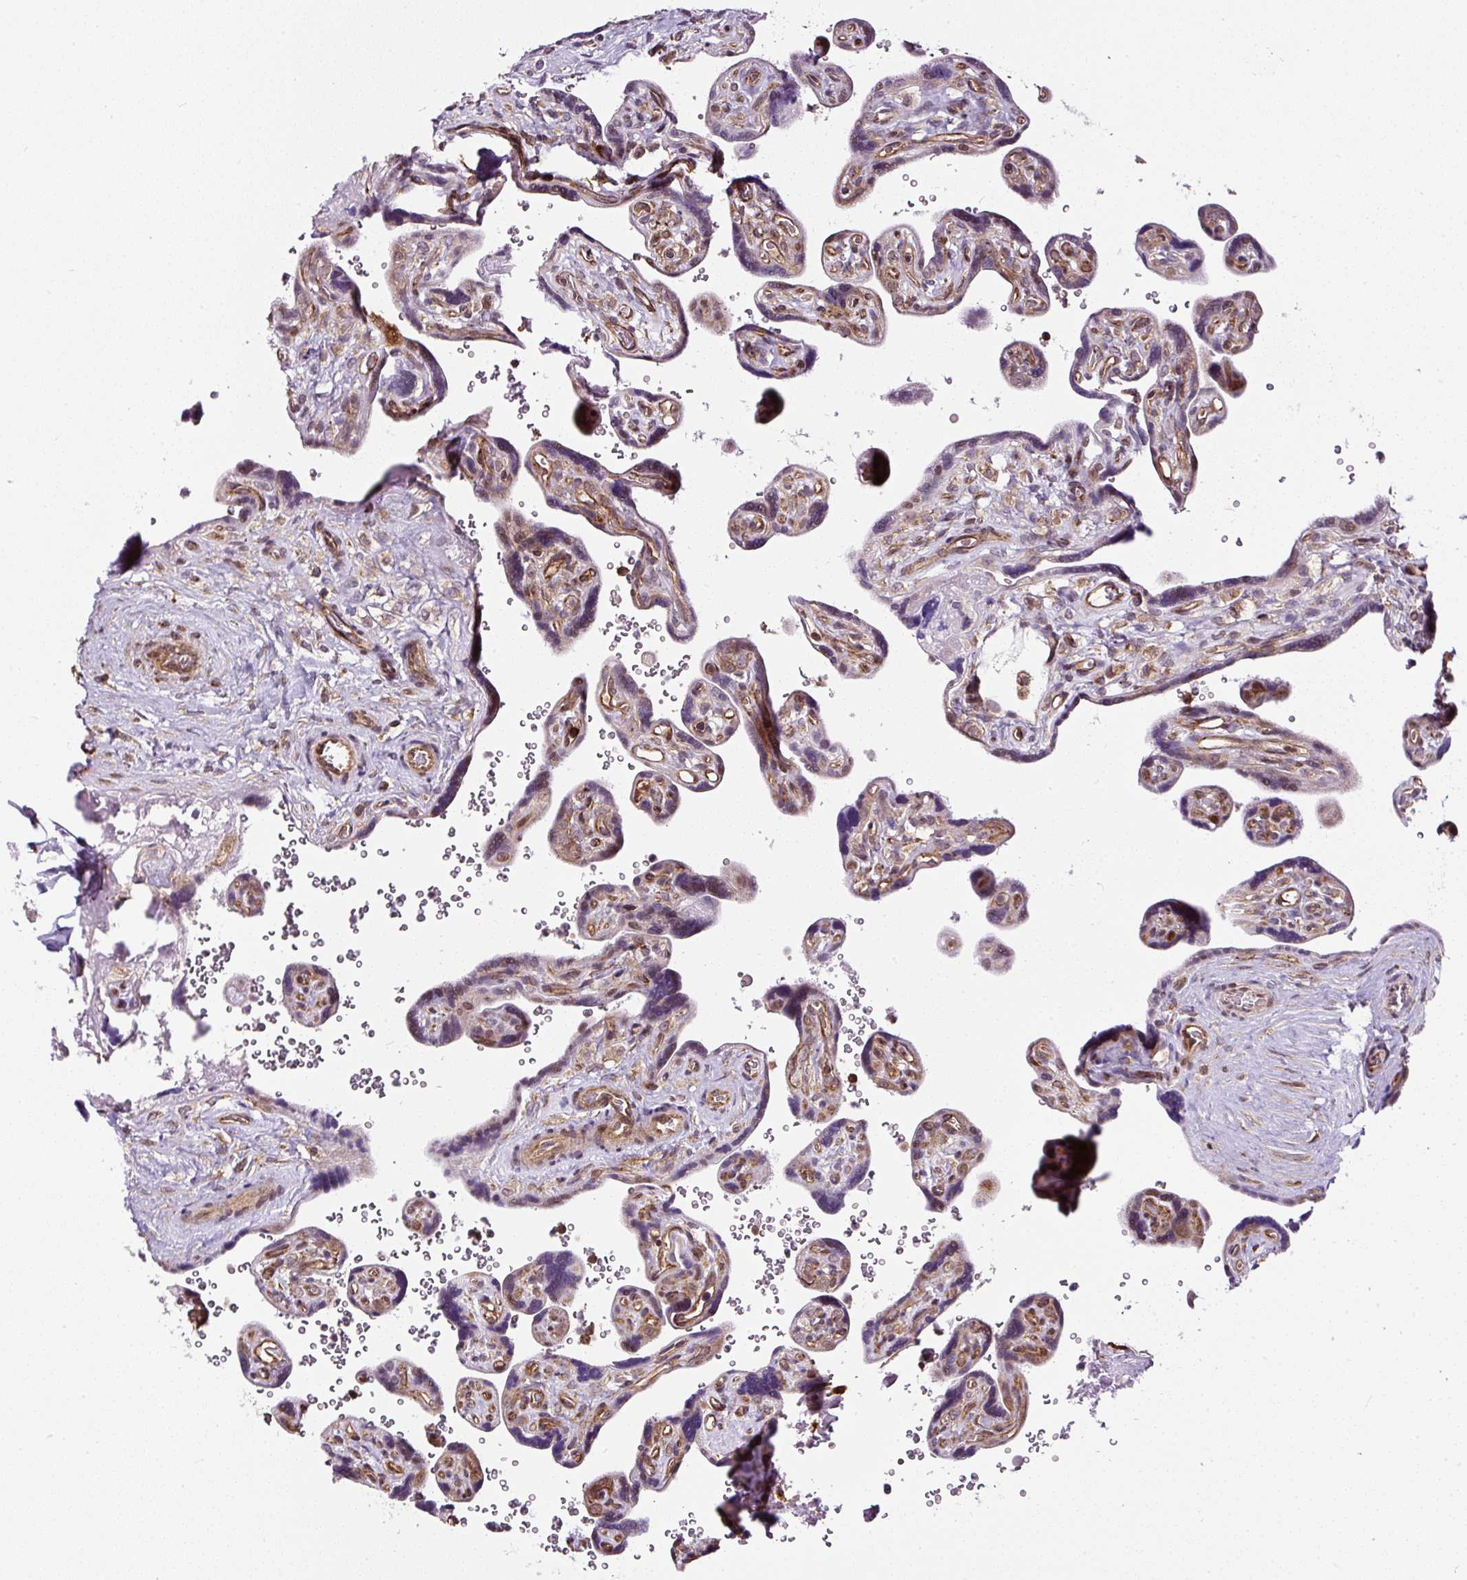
{"staining": {"intensity": "moderate", "quantity": ">75%", "location": "cytoplasmic/membranous,nuclear"}, "tissue": "placenta", "cell_type": "Decidual cells", "image_type": "normal", "snomed": [{"axis": "morphology", "description": "Normal tissue, NOS"}, {"axis": "topography", "description": "Placenta"}], "caption": "High-magnification brightfield microscopy of normal placenta stained with DAB (3,3'-diaminobenzidine) (brown) and counterstained with hematoxylin (blue). decidual cells exhibit moderate cytoplasmic/membranous,nuclear positivity is seen in about>75% of cells.", "gene": "KDM4E", "patient": {"sex": "female", "age": 39}}